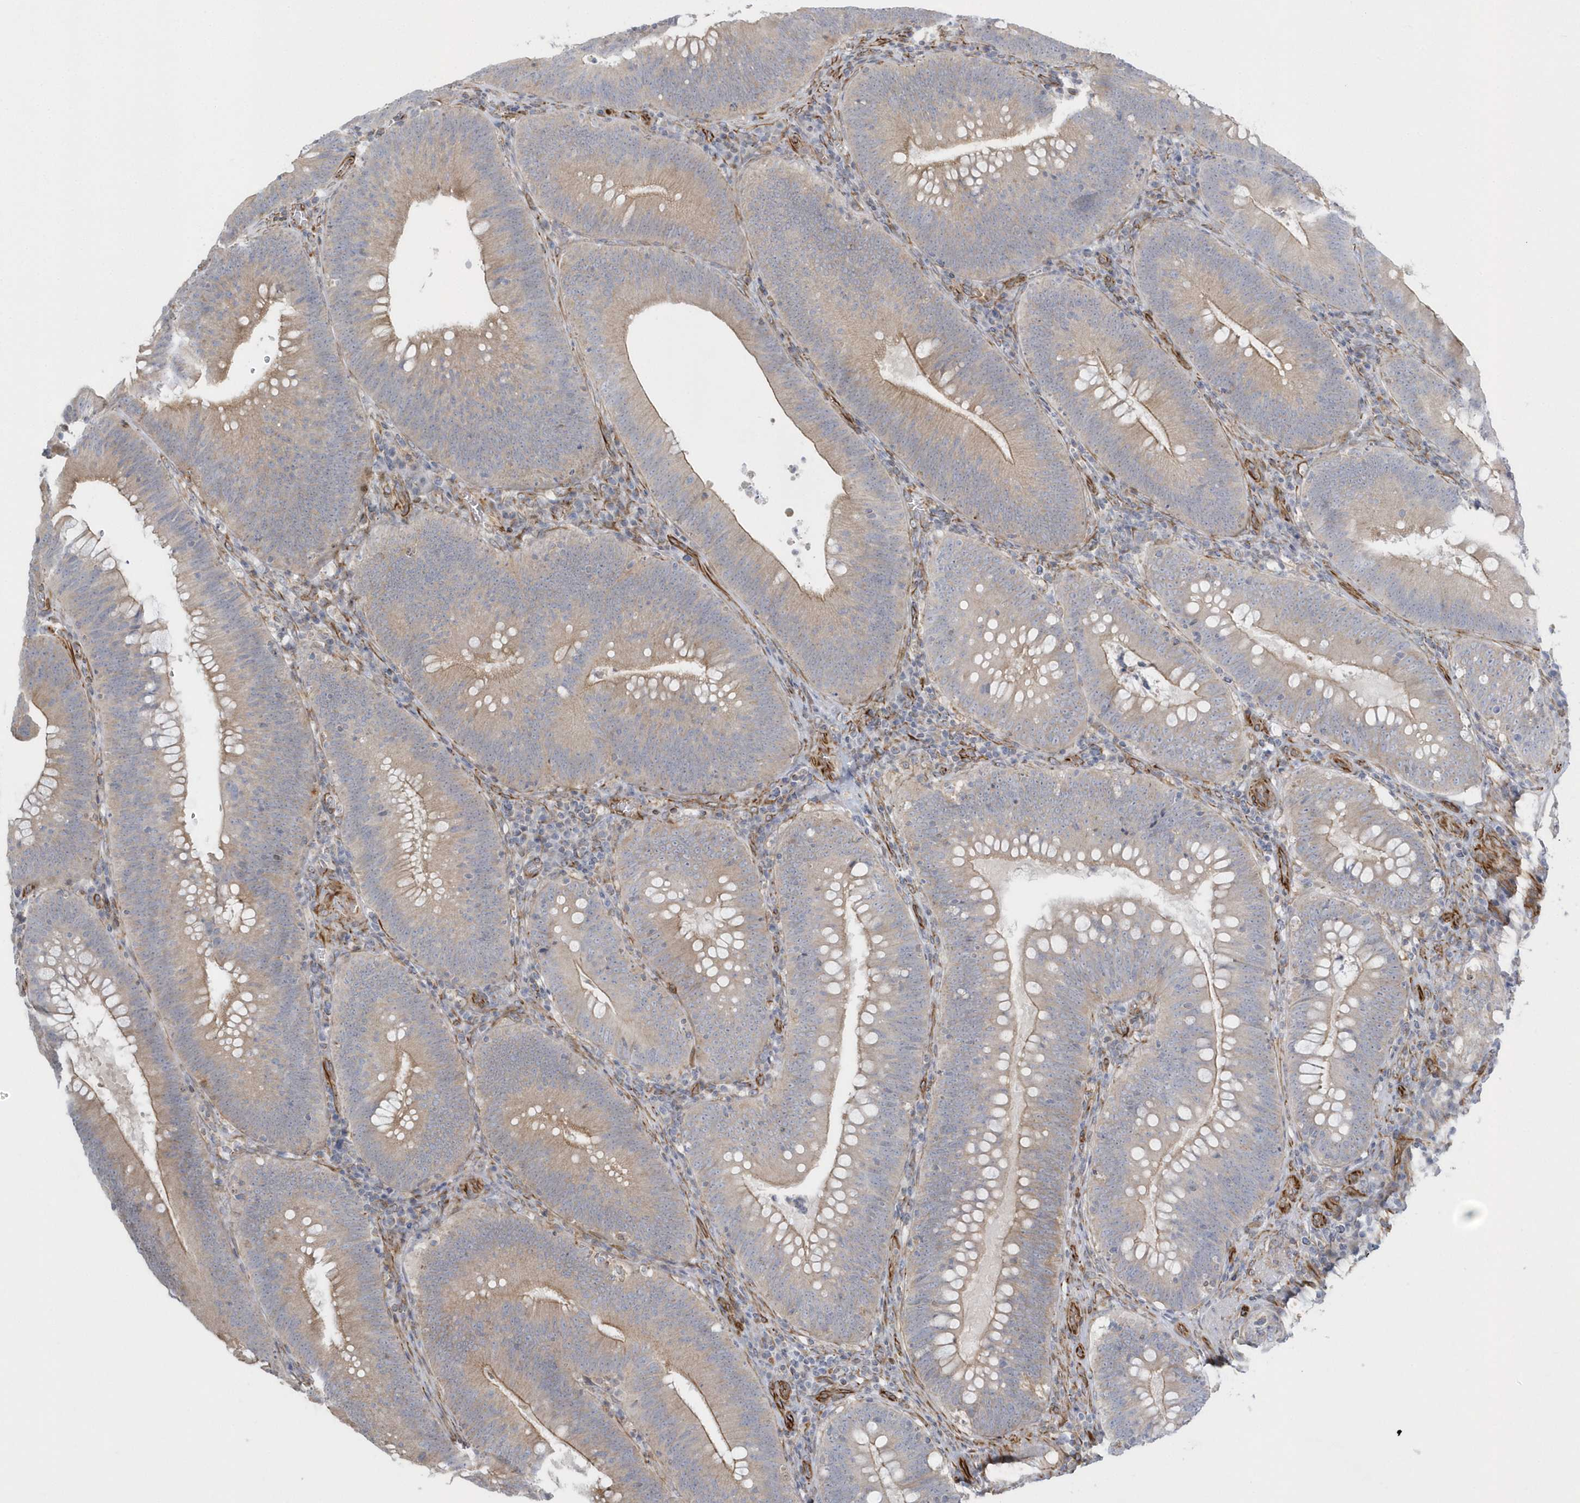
{"staining": {"intensity": "moderate", "quantity": "25%-75%", "location": "cytoplasmic/membranous"}, "tissue": "colorectal cancer", "cell_type": "Tumor cells", "image_type": "cancer", "snomed": [{"axis": "morphology", "description": "Normal tissue, NOS"}, {"axis": "topography", "description": "Colon"}], "caption": "A medium amount of moderate cytoplasmic/membranous expression is seen in about 25%-75% of tumor cells in colorectal cancer tissue. The staining was performed using DAB (3,3'-diaminobenzidine) to visualize the protein expression in brown, while the nuclei were stained in blue with hematoxylin (Magnification: 20x).", "gene": "RAB17", "patient": {"sex": "female", "age": 82}}